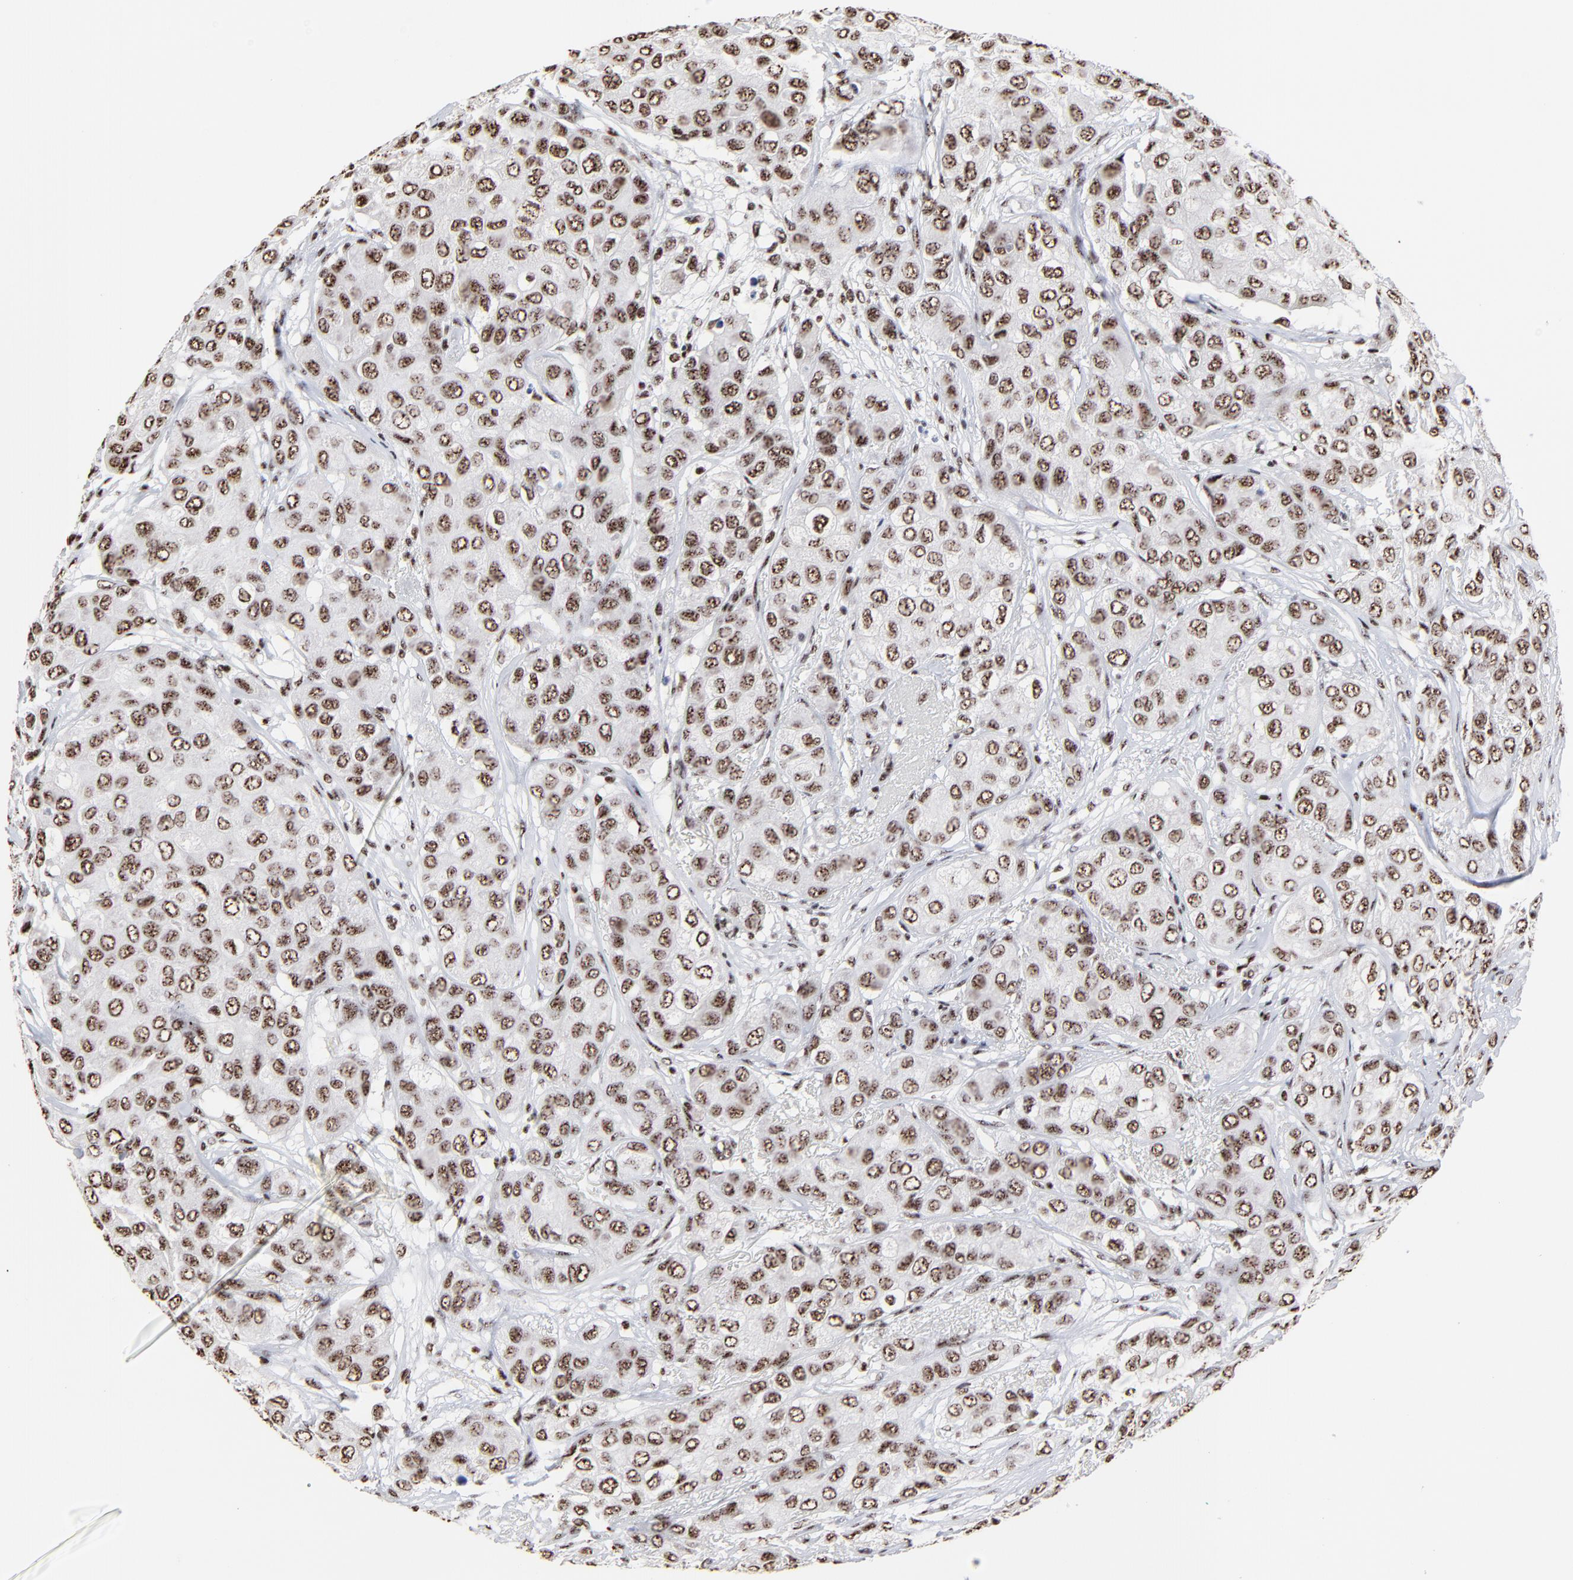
{"staining": {"intensity": "moderate", "quantity": ">75%", "location": "nuclear"}, "tissue": "breast cancer", "cell_type": "Tumor cells", "image_type": "cancer", "snomed": [{"axis": "morphology", "description": "Duct carcinoma"}, {"axis": "topography", "description": "Breast"}], "caption": "Breast cancer stained for a protein reveals moderate nuclear positivity in tumor cells.", "gene": "MBD4", "patient": {"sex": "female", "age": 68}}